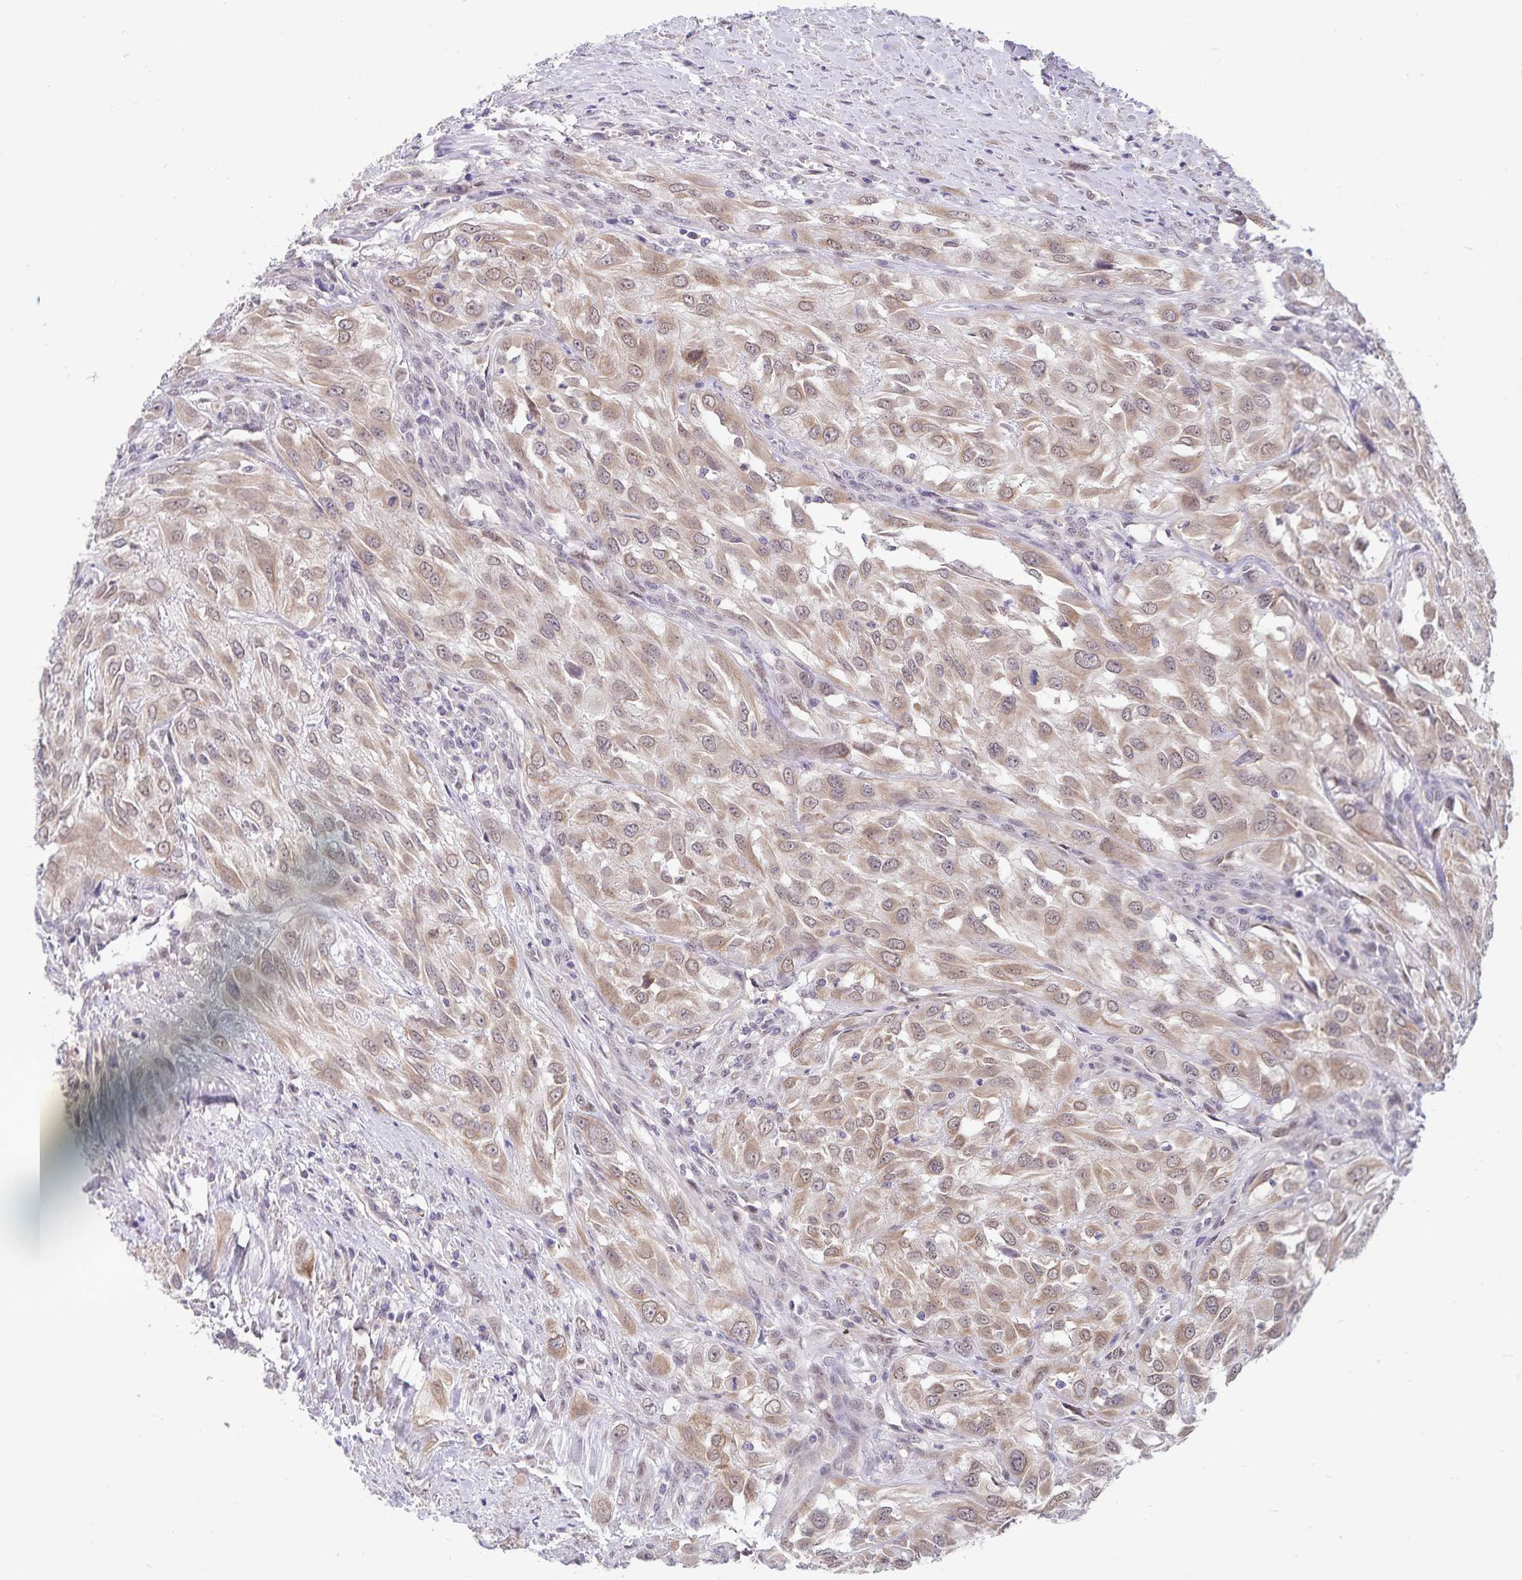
{"staining": {"intensity": "moderate", "quantity": ">75%", "location": "cytoplasmic/membranous"}, "tissue": "urothelial cancer", "cell_type": "Tumor cells", "image_type": "cancer", "snomed": [{"axis": "morphology", "description": "Urothelial carcinoma, High grade"}, {"axis": "topography", "description": "Urinary bladder"}], "caption": "Protein staining demonstrates moderate cytoplasmic/membranous expression in approximately >75% of tumor cells in urothelial cancer.", "gene": "ATP2A2", "patient": {"sex": "male", "age": 67}}